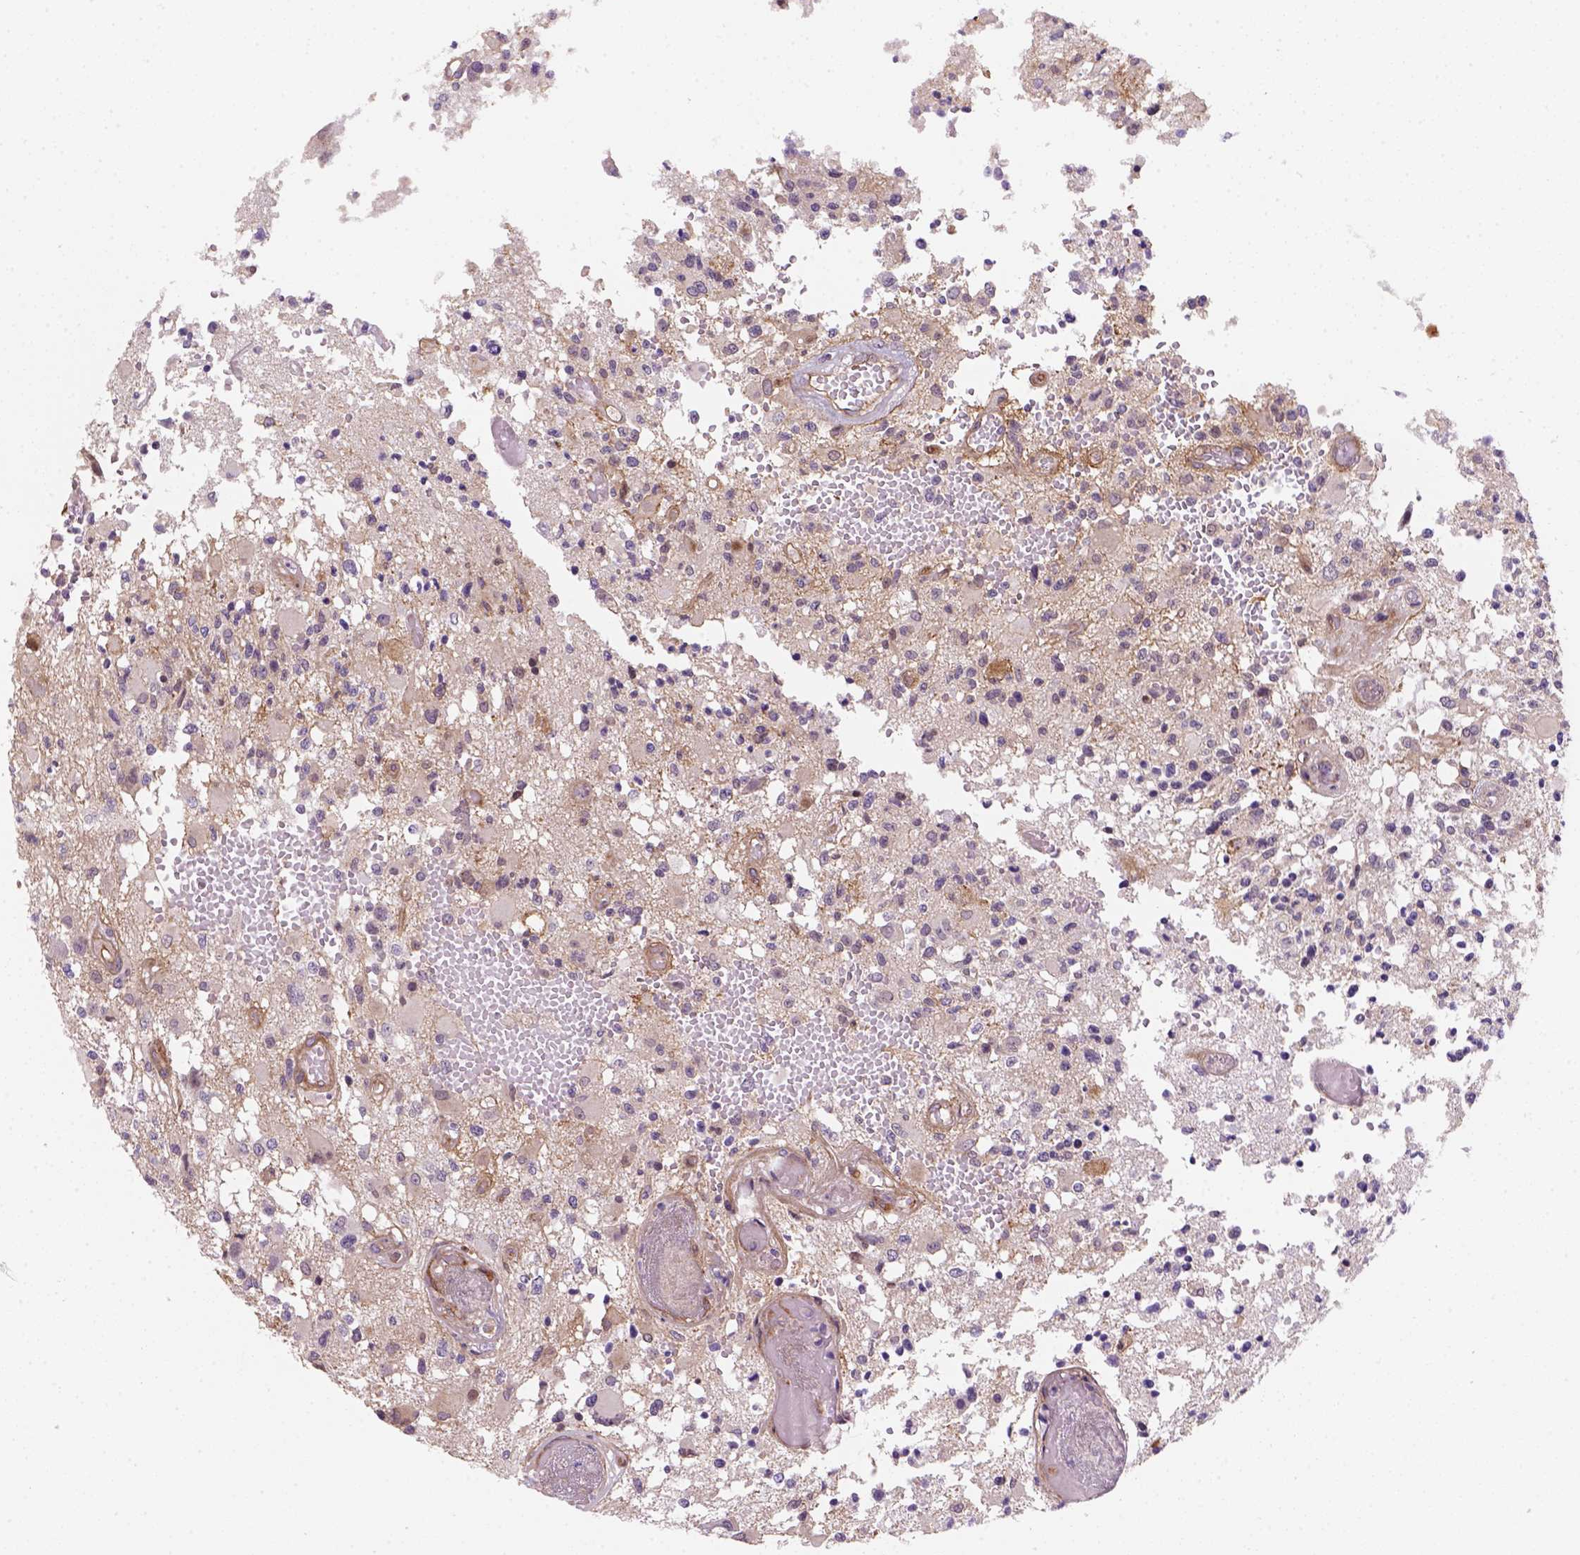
{"staining": {"intensity": "negative", "quantity": "none", "location": "none"}, "tissue": "glioma", "cell_type": "Tumor cells", "image_type": "cancer", "snomed": [{"axis": "morphology", "description": "Glioma, malignant, High grade"}, {"axis": "topography", "description": "Brain"}], "caption": "Micrograph shows no significant protein staining in tumor cells of glioma.", "gene": "VSTM5", "patient": {"sex": "female", "age": 63}}